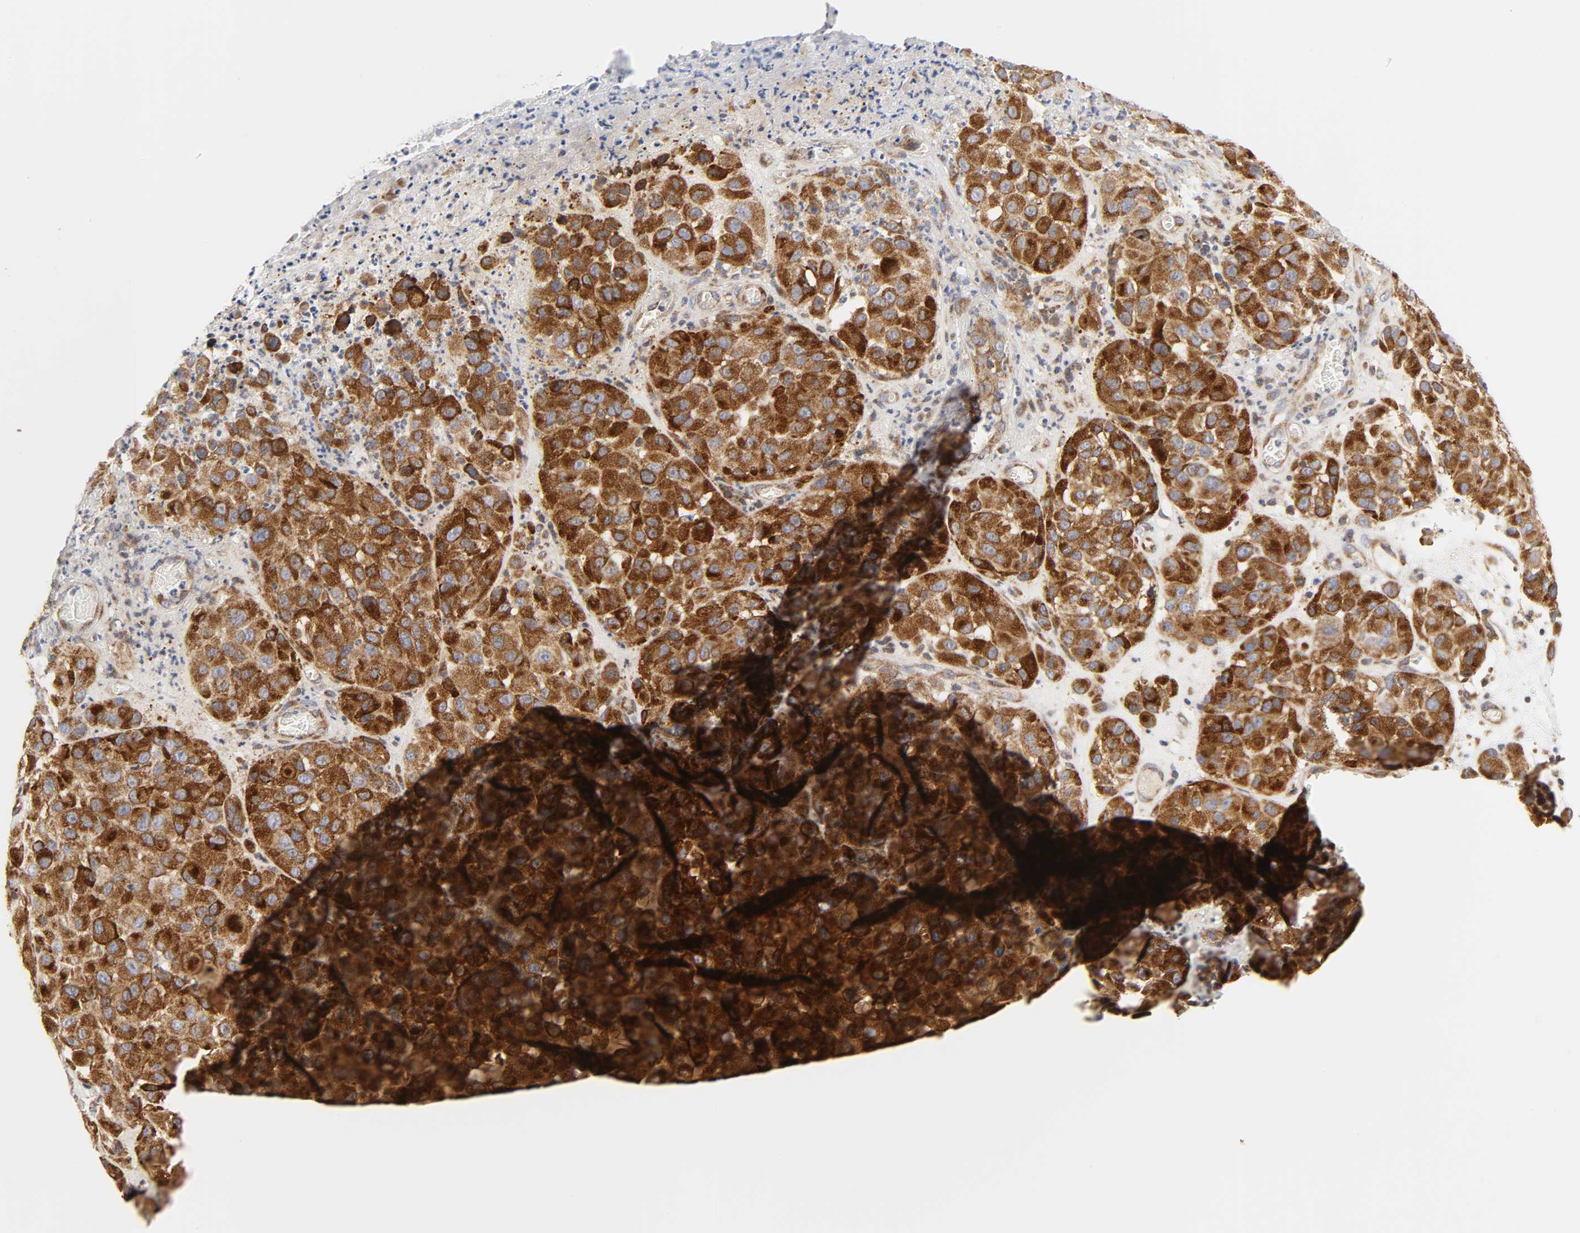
{"staining": {"intensity": "strong", "quantity": ">75%", "location": "cytoplasmic/membranous"}, "tissue": "melanoma", "cell_type": "Tumor cells", "image_type": "cancer", "snomed": [{"axis": "morphology", "description": "Malignant melanoma, NOS"}, {"axis": "topography", "description": "Skin"}], "caption": "Malignant melanoma was stained to show a protein in brown. There is high levels of strong cytoplasmic/membranous expression in approximately >75% of tumor cells. Nuclei are stained in blue.", "gene": "BAX", "patient": {"sex": "female", "age": 21}}